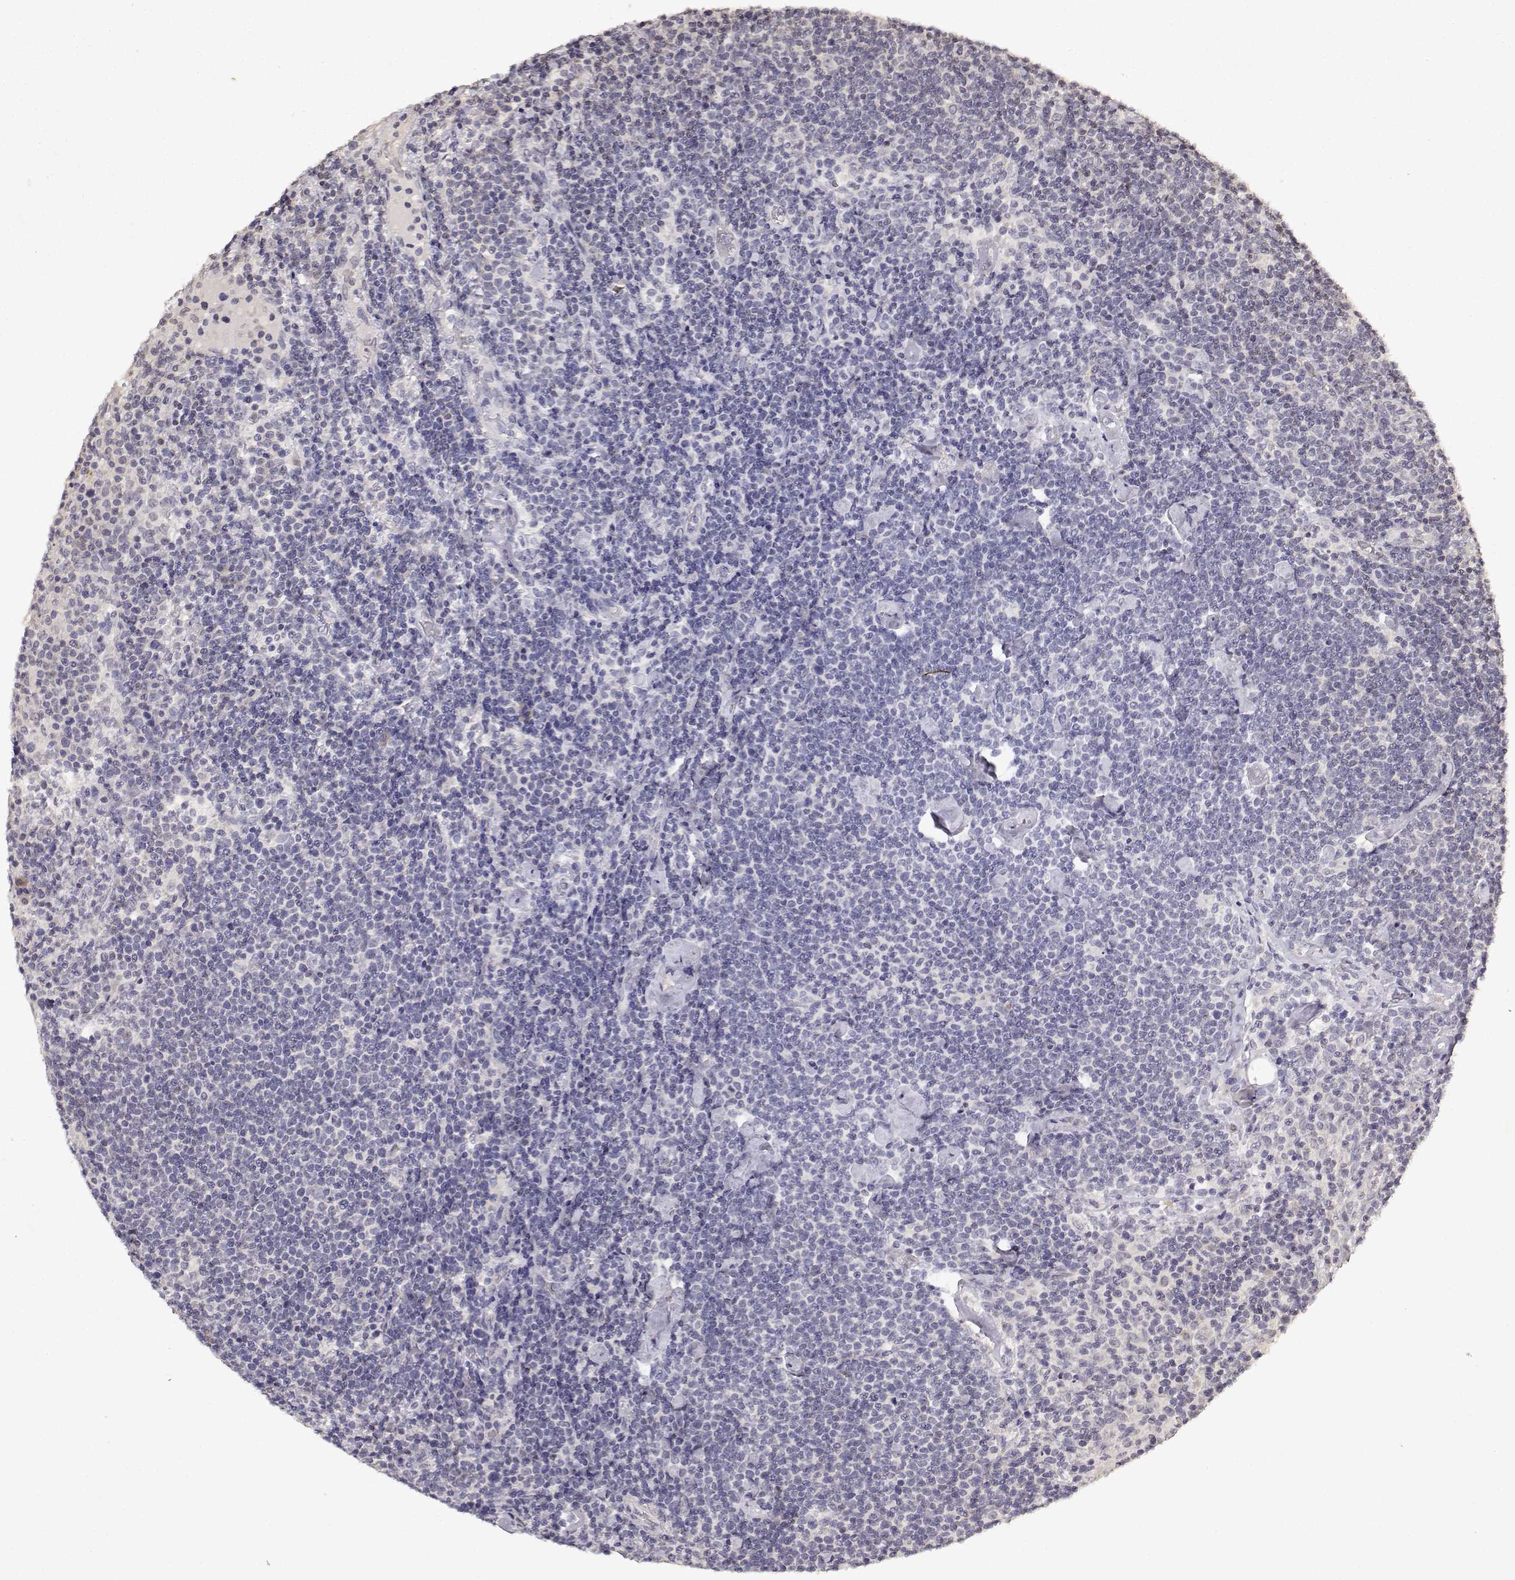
{"staining": {"intensity": "negative", "quantity": "none", "location": "none"}, "tissue": "lymphoma", "cell_type": "Tumor cells", "image_type": "cancer", "snomed": [{"axis": "morphology", "description": "Malignant lymphoma, non-Hodgkin's type, High grade"}, {"axis": "topography", "description": "Lymph node"}], "caption": "Lymphoma was stained to show a protein in brown. There is no significant expression in tumor cells.", "gene": "BDNF", "patient": {"sex": "male", "age": 61}}